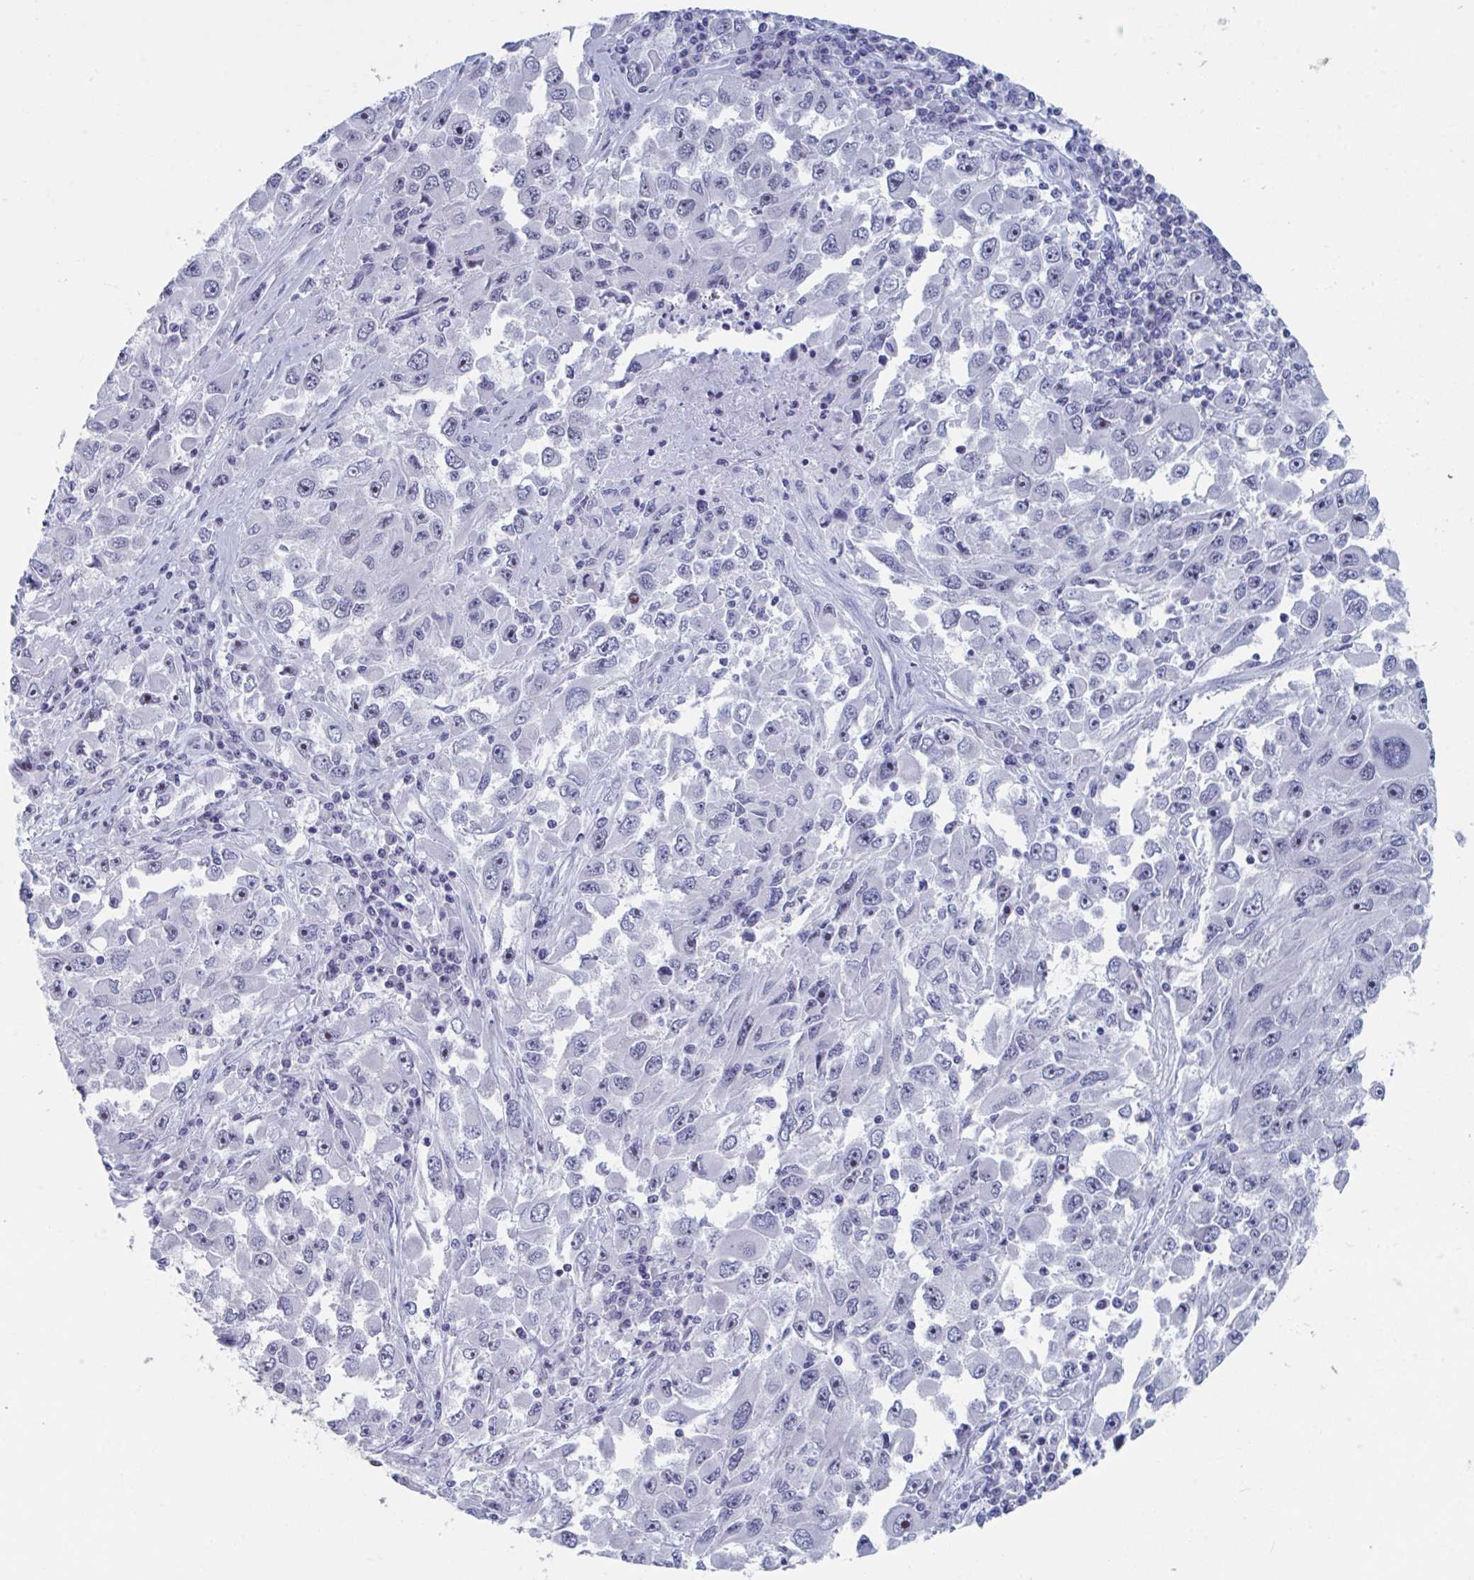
{"staining": {"intensity": "strong", "quantity": "25%-75%", "location": "nuclear"}, "tissue": "melanoma", "cell_type": "Tumor cells", "image_type": "cancer", "snomed": [{"axis": "morphology", "description": "Malignant melanoma, Metastatic site"}, {"axis": "topography", "description": "Lymph node"}], "caption": "A high-resolution photomicrograph shows IHC staining of melanoma, which shows strong nuclear expression in approximately 25%-75% of tumor cells. (DAB (3,3'-diaminobenzidine) IHC, brown staining for protein, blue staining for nuclei).", "gene": "NR1H2", "patient": {"sex": "female", "age": 67}}